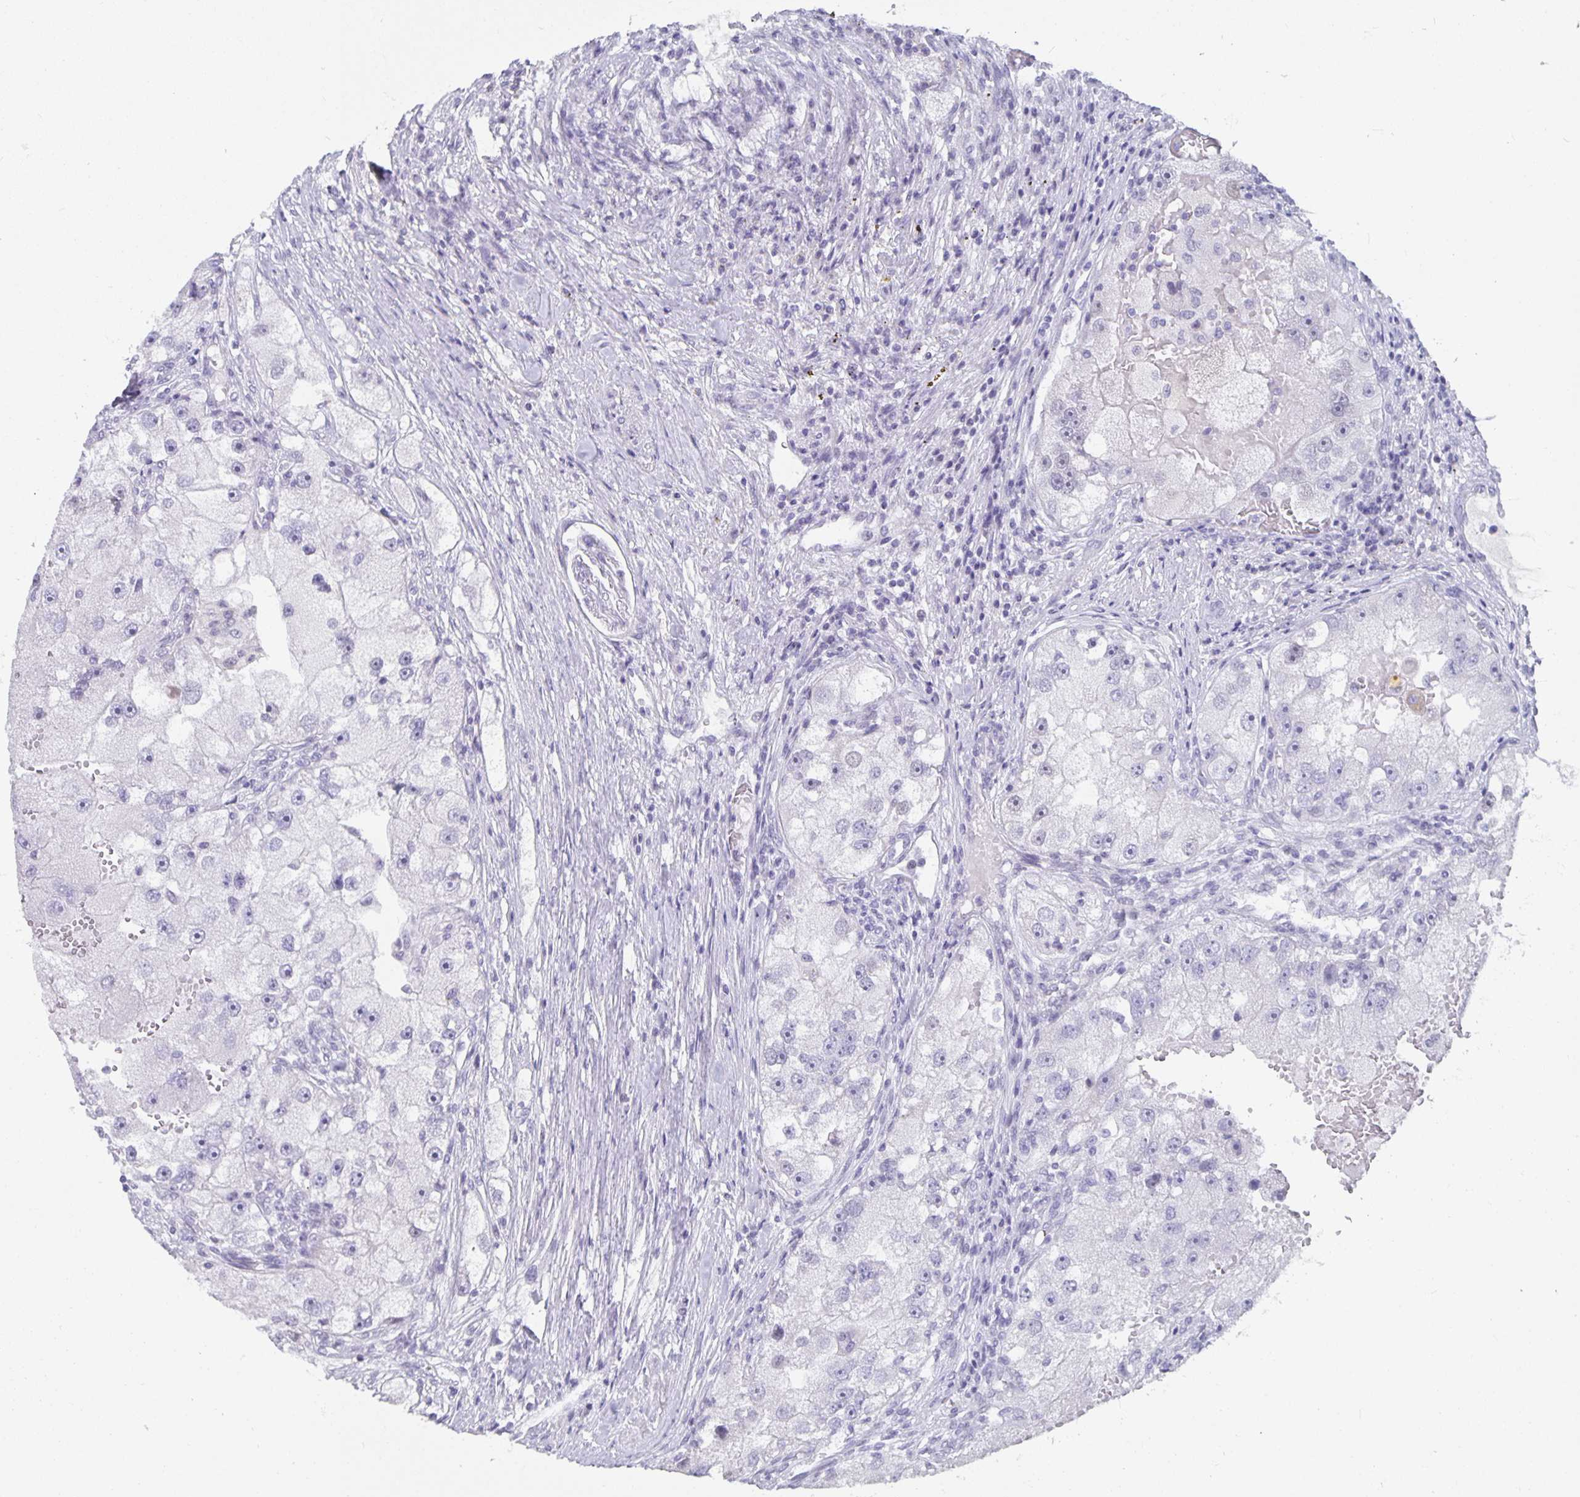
{"staining": {"intensity": "negative", "quantity": "none", "location": "none"}, "tissue": "renal cancer", "cell_type": "Tumor cells", "image_type": "cancer", "snomed": [{"axis": "morphology", "description": "Adenocarcinoma, NOS"}, {"axis": "topography", "description": "Kidney"}], "caption": "DAB immunohistochemical staining of renal cancer (adenocarcinoma) reveals no significant expression in tumor cells.", "gene": "OLIG2", "patient": {"sex": "male", "age": 63}}